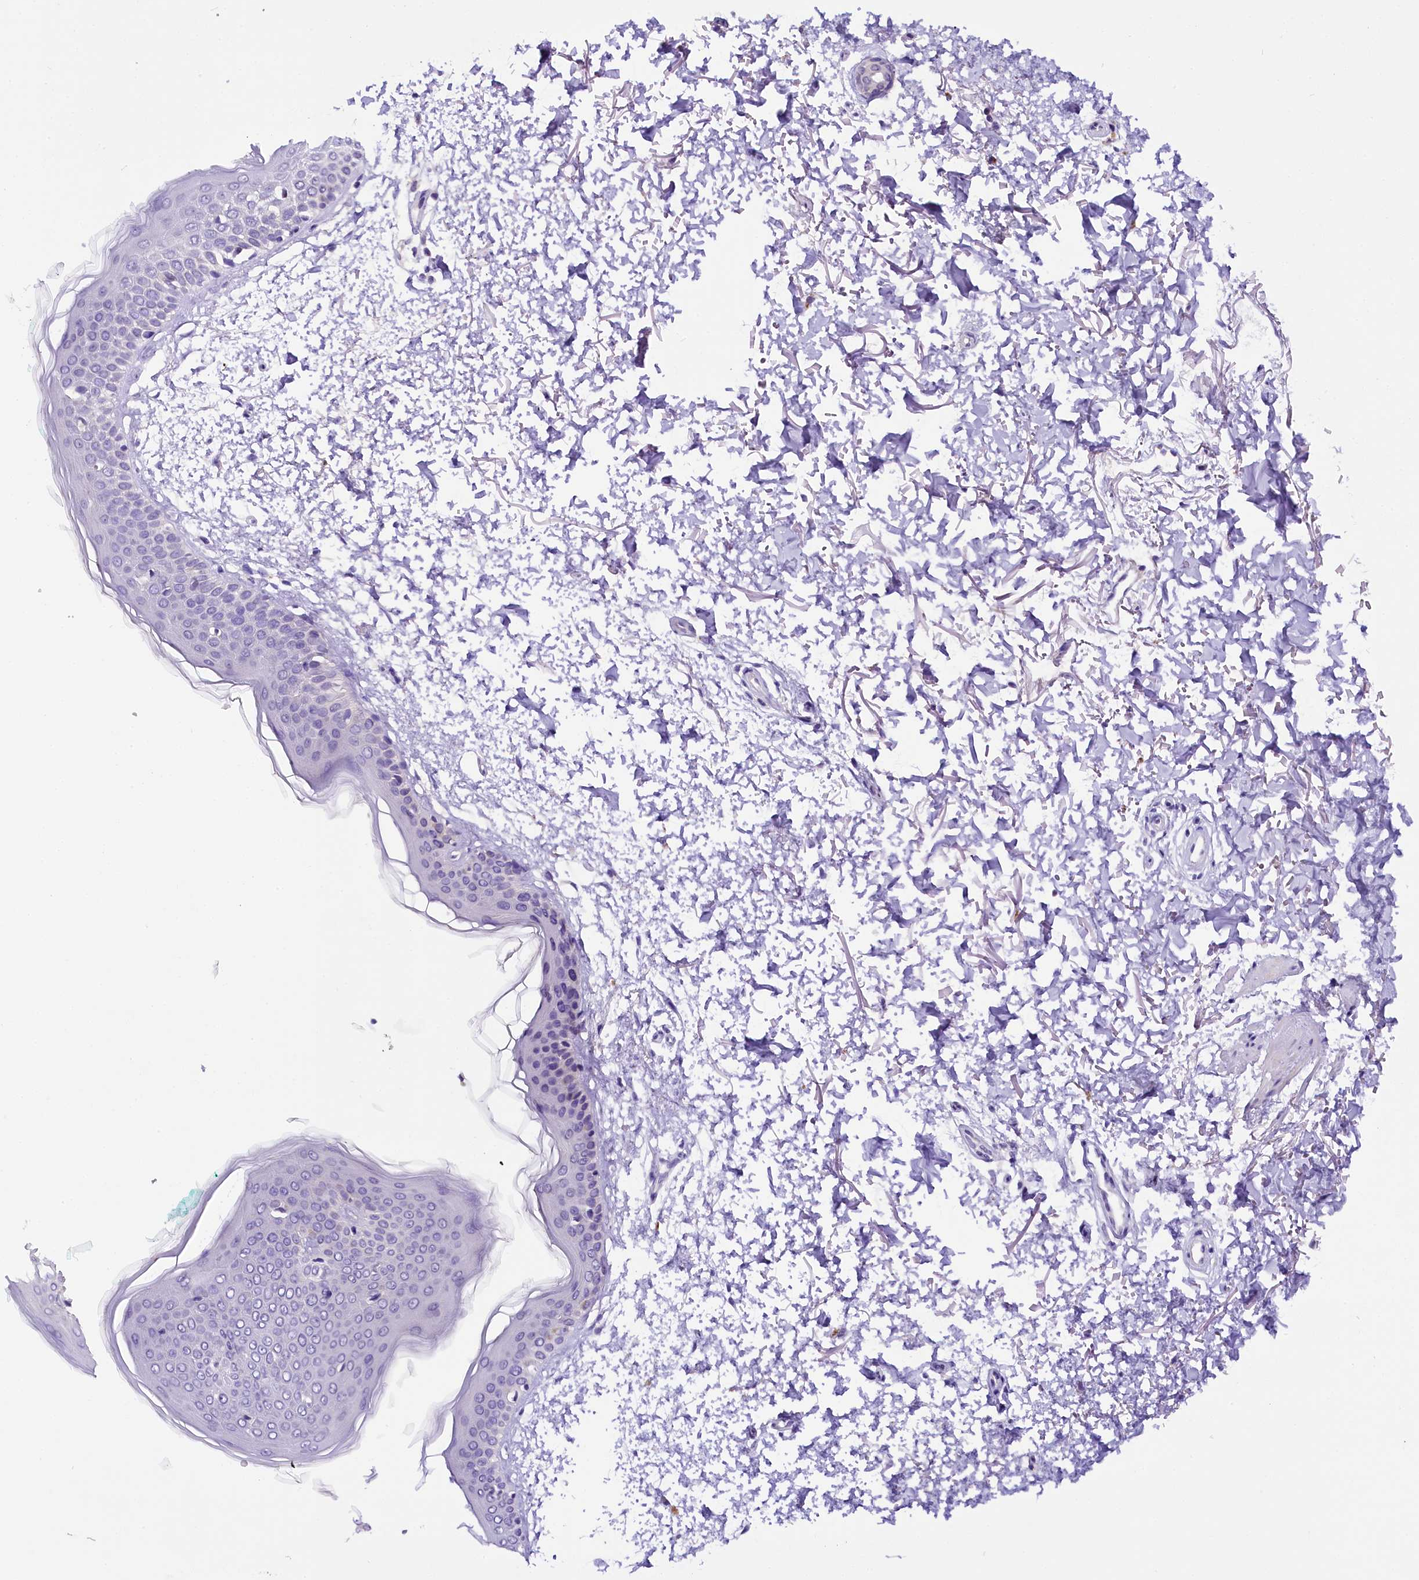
{"staining": {"intensity": "negative", "quantity": "none", "location": "none"}, "tissue": "skin", "cell_type": "Fibroblasts", "image_type": "normal", "snomed": [{"axis": "morphology", "description": "Normal tissue, NOS"}, {"axis": "topography", "description": "Skin"}], "caption": "Photomicrograph shows no protein positivity in fibroblasts of unremarkable skin.", "gene": "IQCN", "patient": {"sex": "male", "age": 66}}